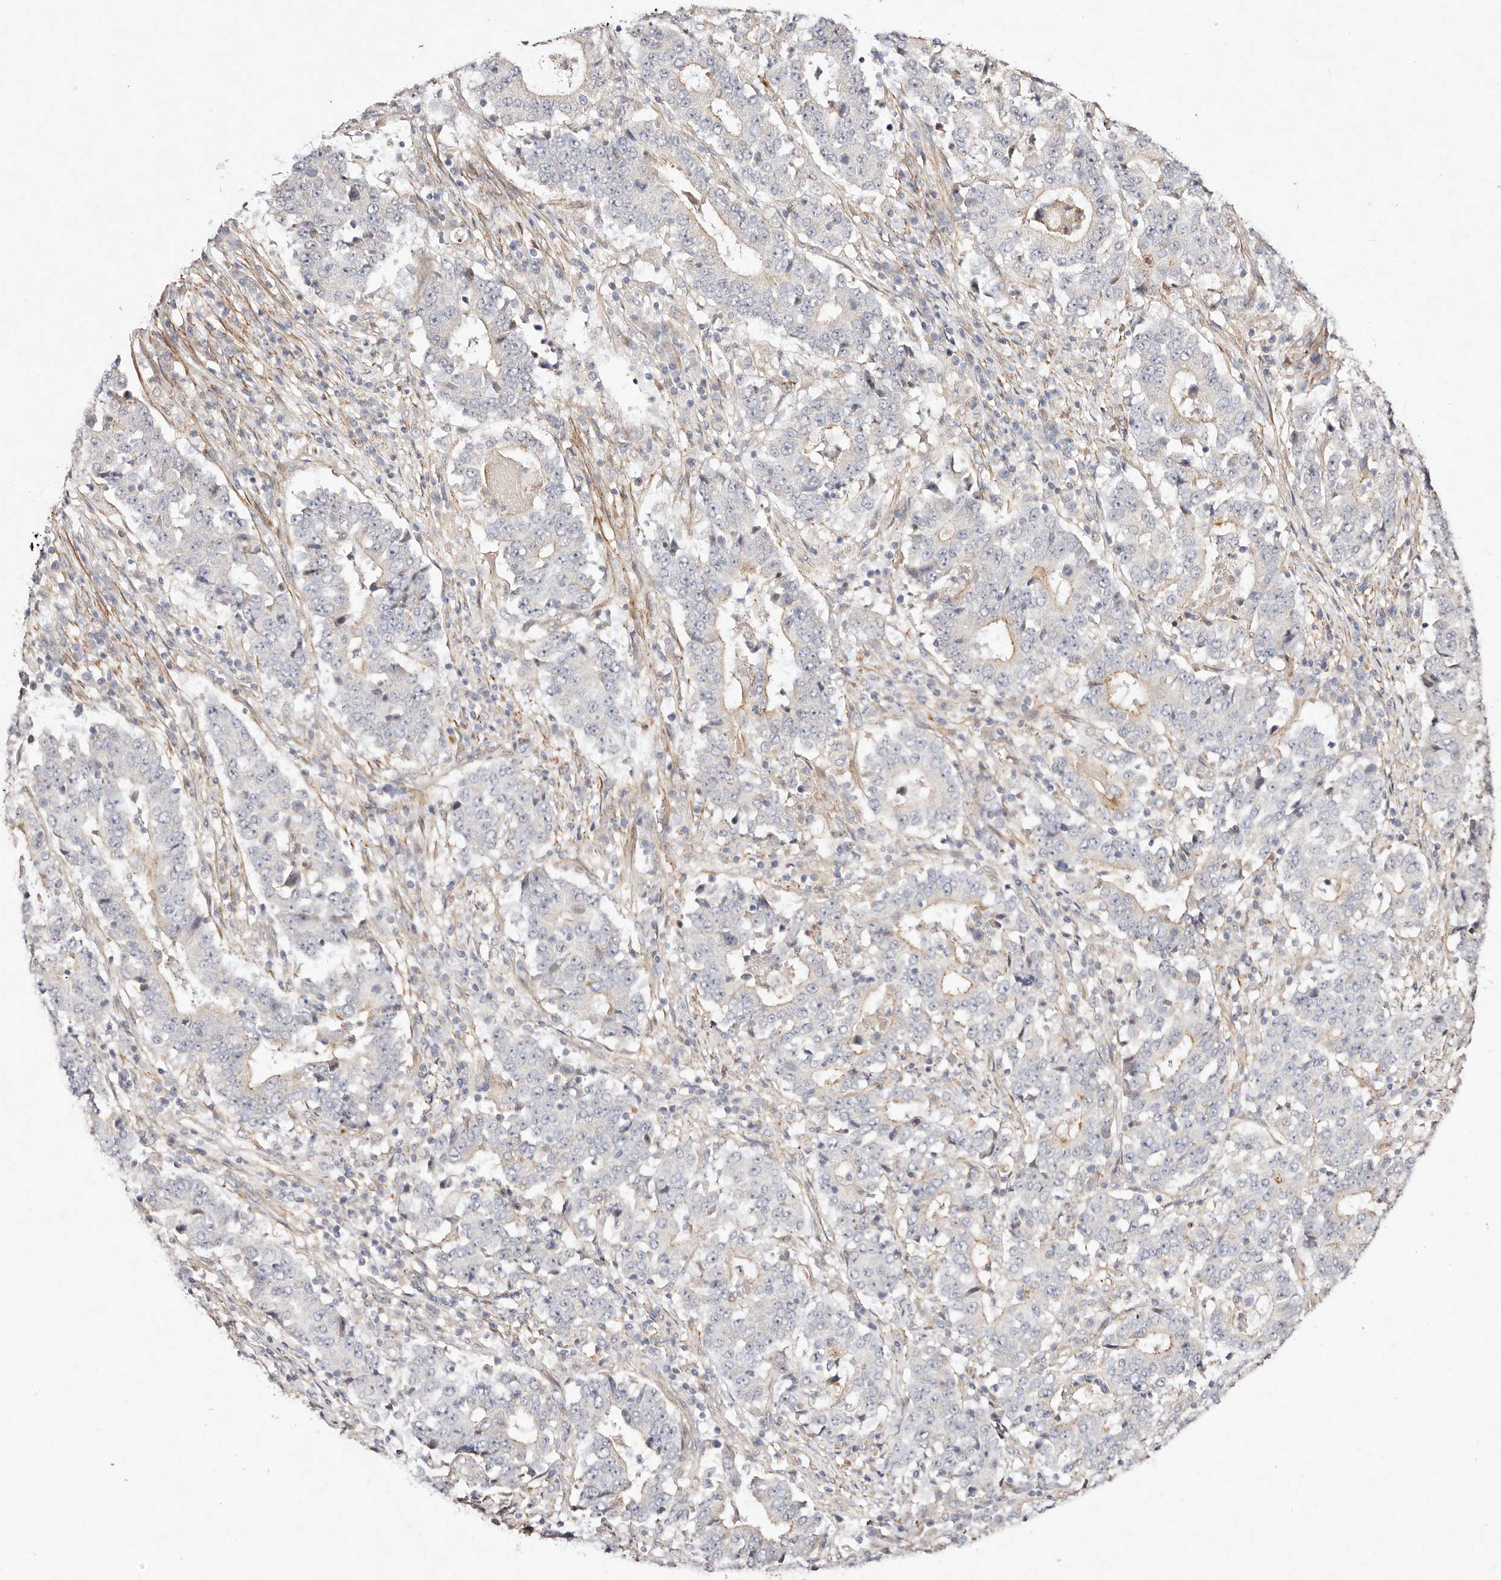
{"staining": {"intensity": "negative", "quantity": "none", "location": "none"}, "tissue": "stomach cancer", "cell_type": "Tumor cells", "image_type": "cancer", "snomed": [{"axis": "morphology", "description": "Adenocarcinoma, NOS"}, {"axis": "topography", "description": "Stomach"}], "caption": "An immunohistochemistry micrograph of stomach adenocarcinoma is shown. There is no staining in tumor cells of stomach adenocarcinoma.", "gene": "MTMR11", "patient": {"sex": "male", "age": 59}}